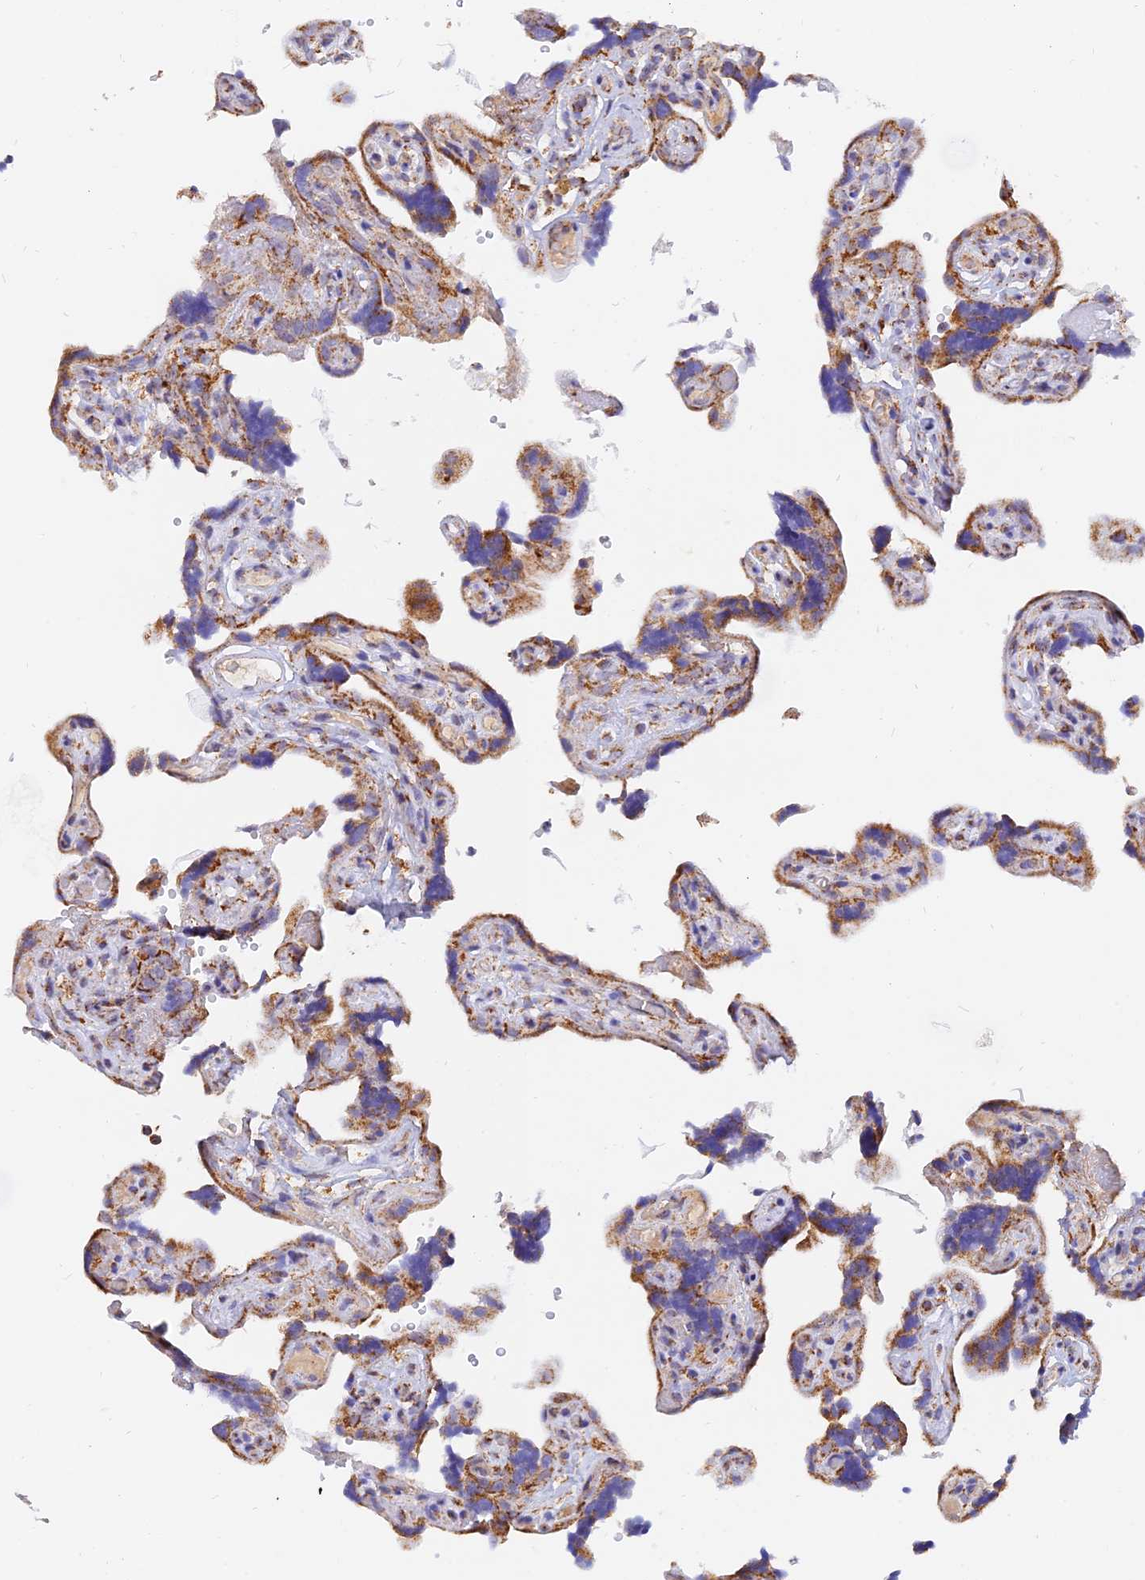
{"staining": {"intensity": "strong", "quantity": ">75%", "location": "cytoplasmic/membranous"}, "tissue": "placenta", "cell_type": "Decidual cells", "image_type": "normal", "snomed": [{"axis": "morphology", "description": "Normal tissue, NOS"}, {"axis": "topography", "description": "Placenta"}], "caption": "The histopathology image exhibits immunohistochemical staining of unremarkable placenta. There is strong cytoplasmic/membranous expression is identified in approximately >75% of decidual cells. (DAB IHC with brightfield microscopy, high magnification).", "gene": "NDUFB6", "patient": {"sex": "female", "age": 30}}